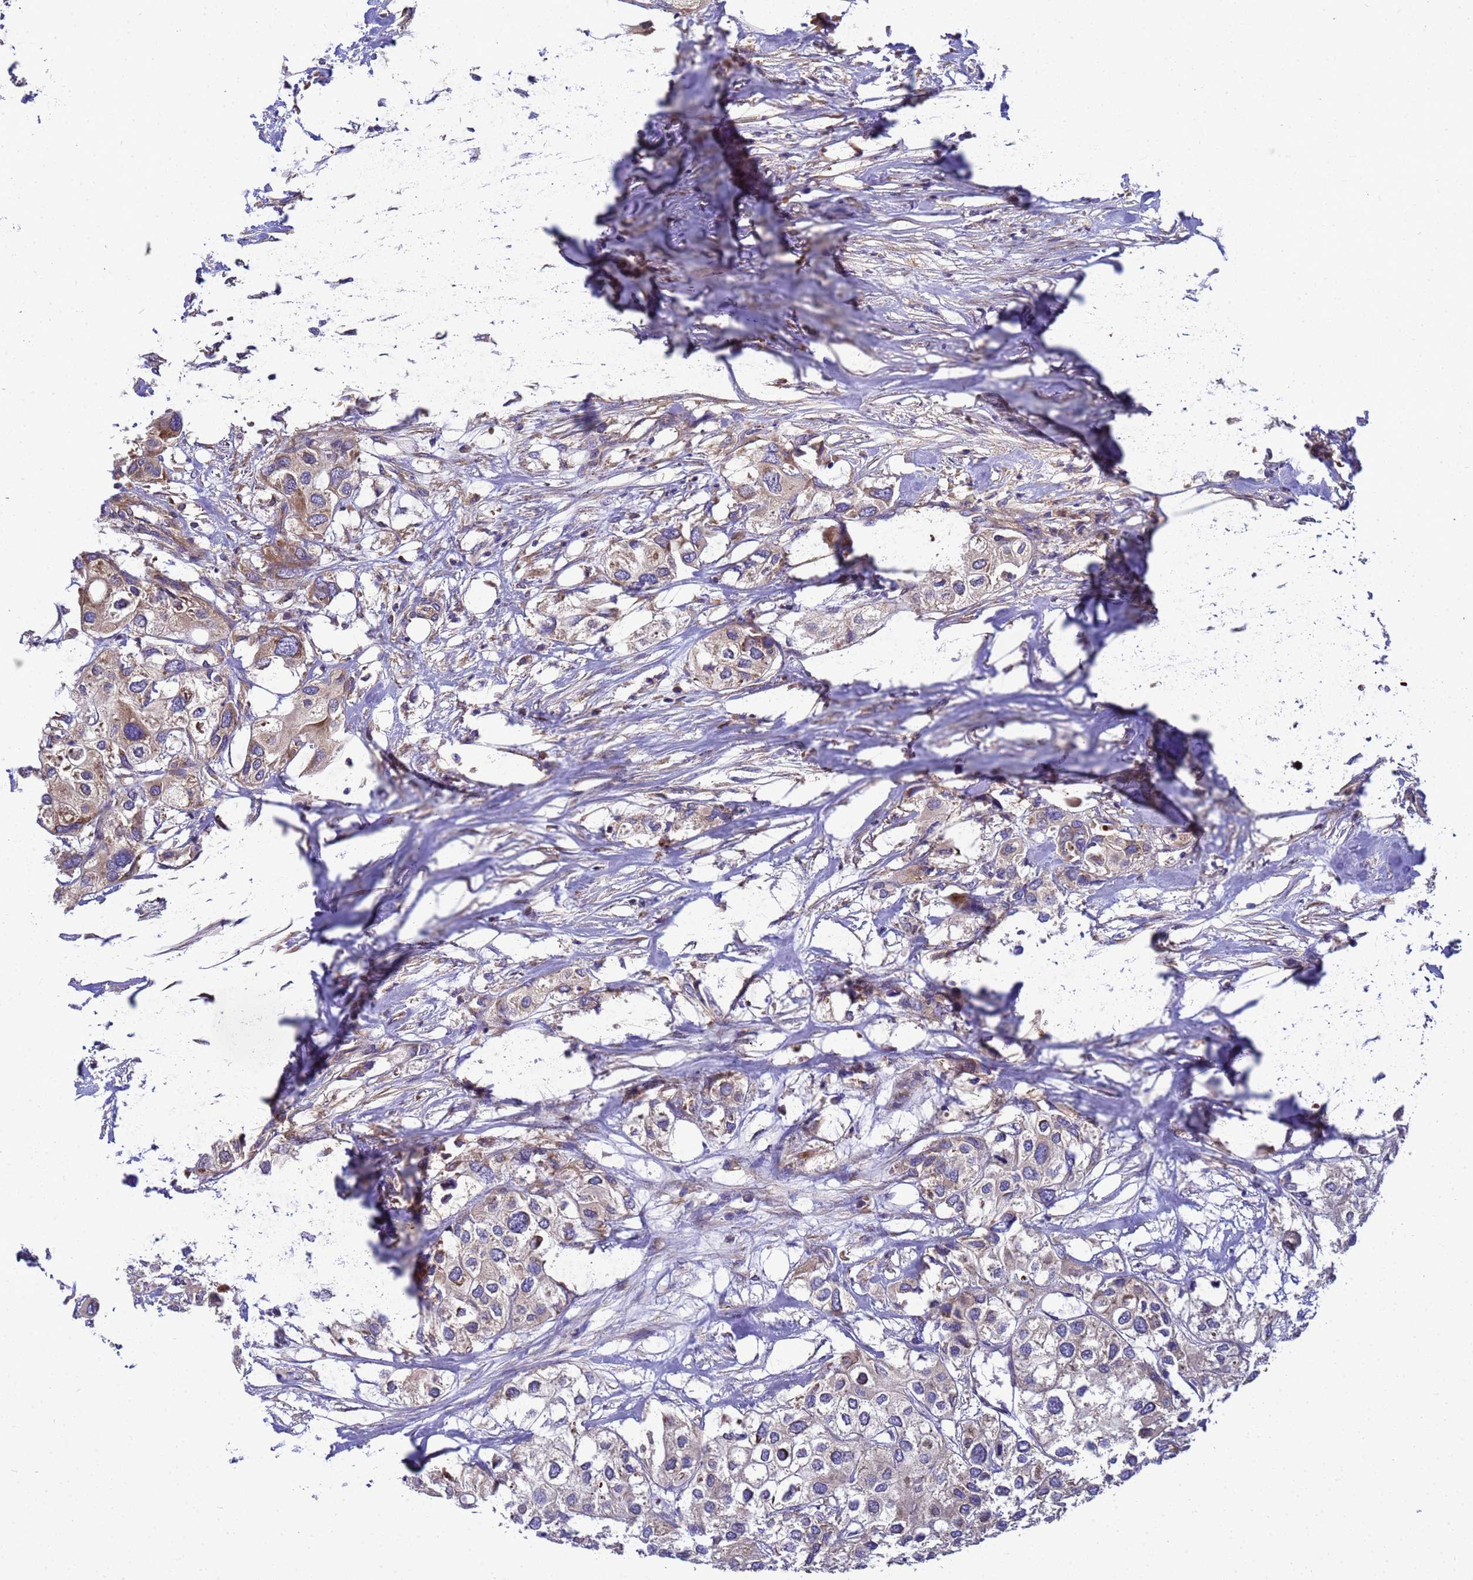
{"staining": {"intensity": "weak", "quantity": "25%-75%", "location": "cytoplasmic/membranous"}, "tissue": "urothelial cancer", "cell_type": "Tumor cells", "image_type": "cancer", "snomed": [{"axis": "morphology", "description": "Urothelial carcinoma, High grade"}, {"axis": "topography", "description": "Urinary bladder"}], "caption": "DAB (3,3'-diaminobenzidine) immunohistochemical staining of urothelial cancer demonstrates weak cytoplasmic/membranous protein expression in approximately 25%-75% of tumor cells. Using DAB (brown) and hematoxylin (blue) stains, captured at high magnification using brightfield microscopy.", "gene": "BECN1", "patient": {"sex": "male", "age": 64}}